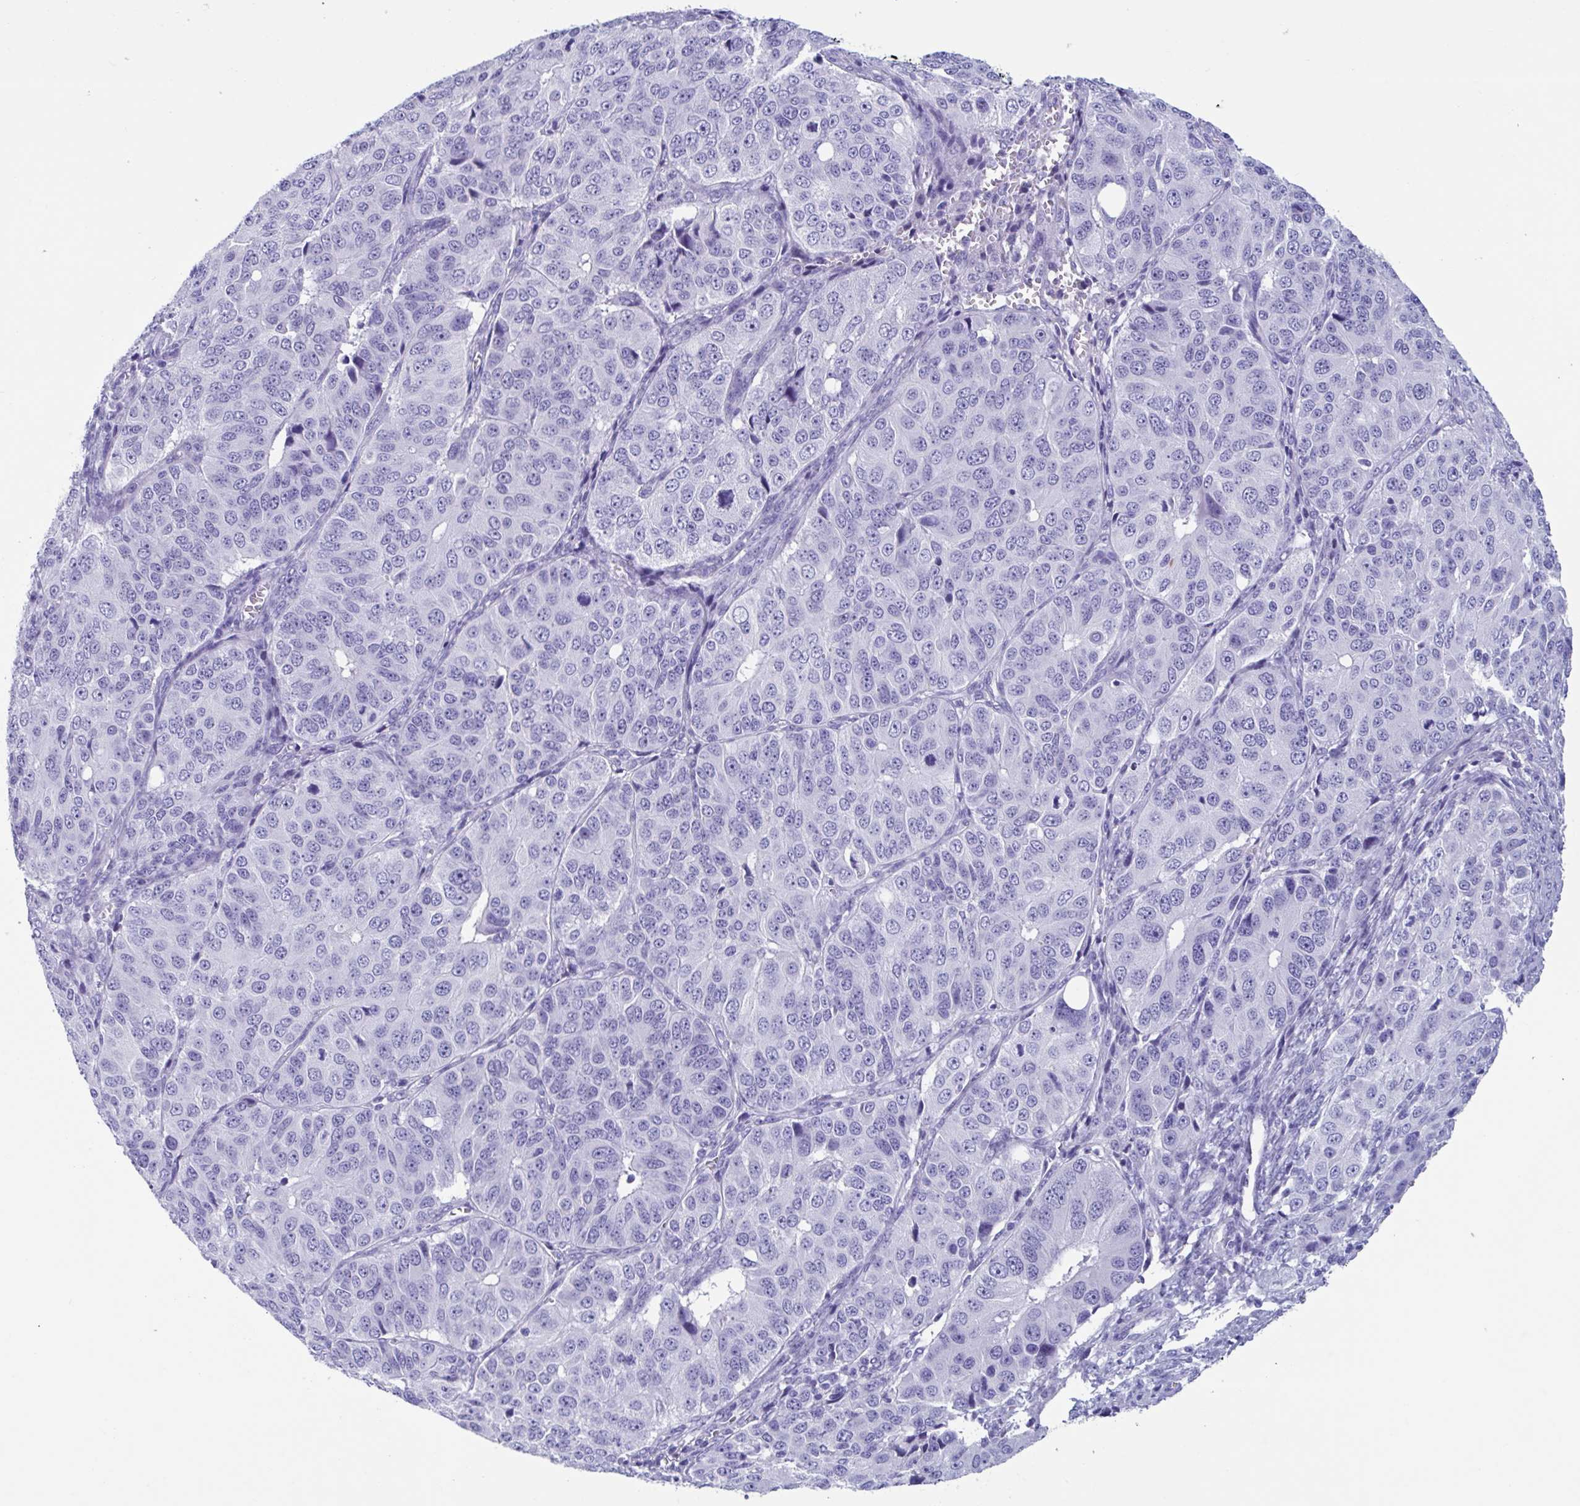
{"staining": {"intensity": "negative", "quantity": "none", "location": "none"}, "tissue": "ovarian cancer", "cell_type": "Tumor cells", "image_type": "cancer", "snomed": [{"axis": "morphology", "description": "Carcinoma, endometroid"}, {"axis": "topography", "description": "Ovary"}], "caption": "High magnification brightfield microscopy of endometroid carcinoma (ovarian) stained with DAB (3,3'-diaminobenzidine) (brown) and counterstained with hematoxylin (blue): tumor cells show no significant expression.", "gene": "USP35", "patient": {"sex": "female", "age": 51}}